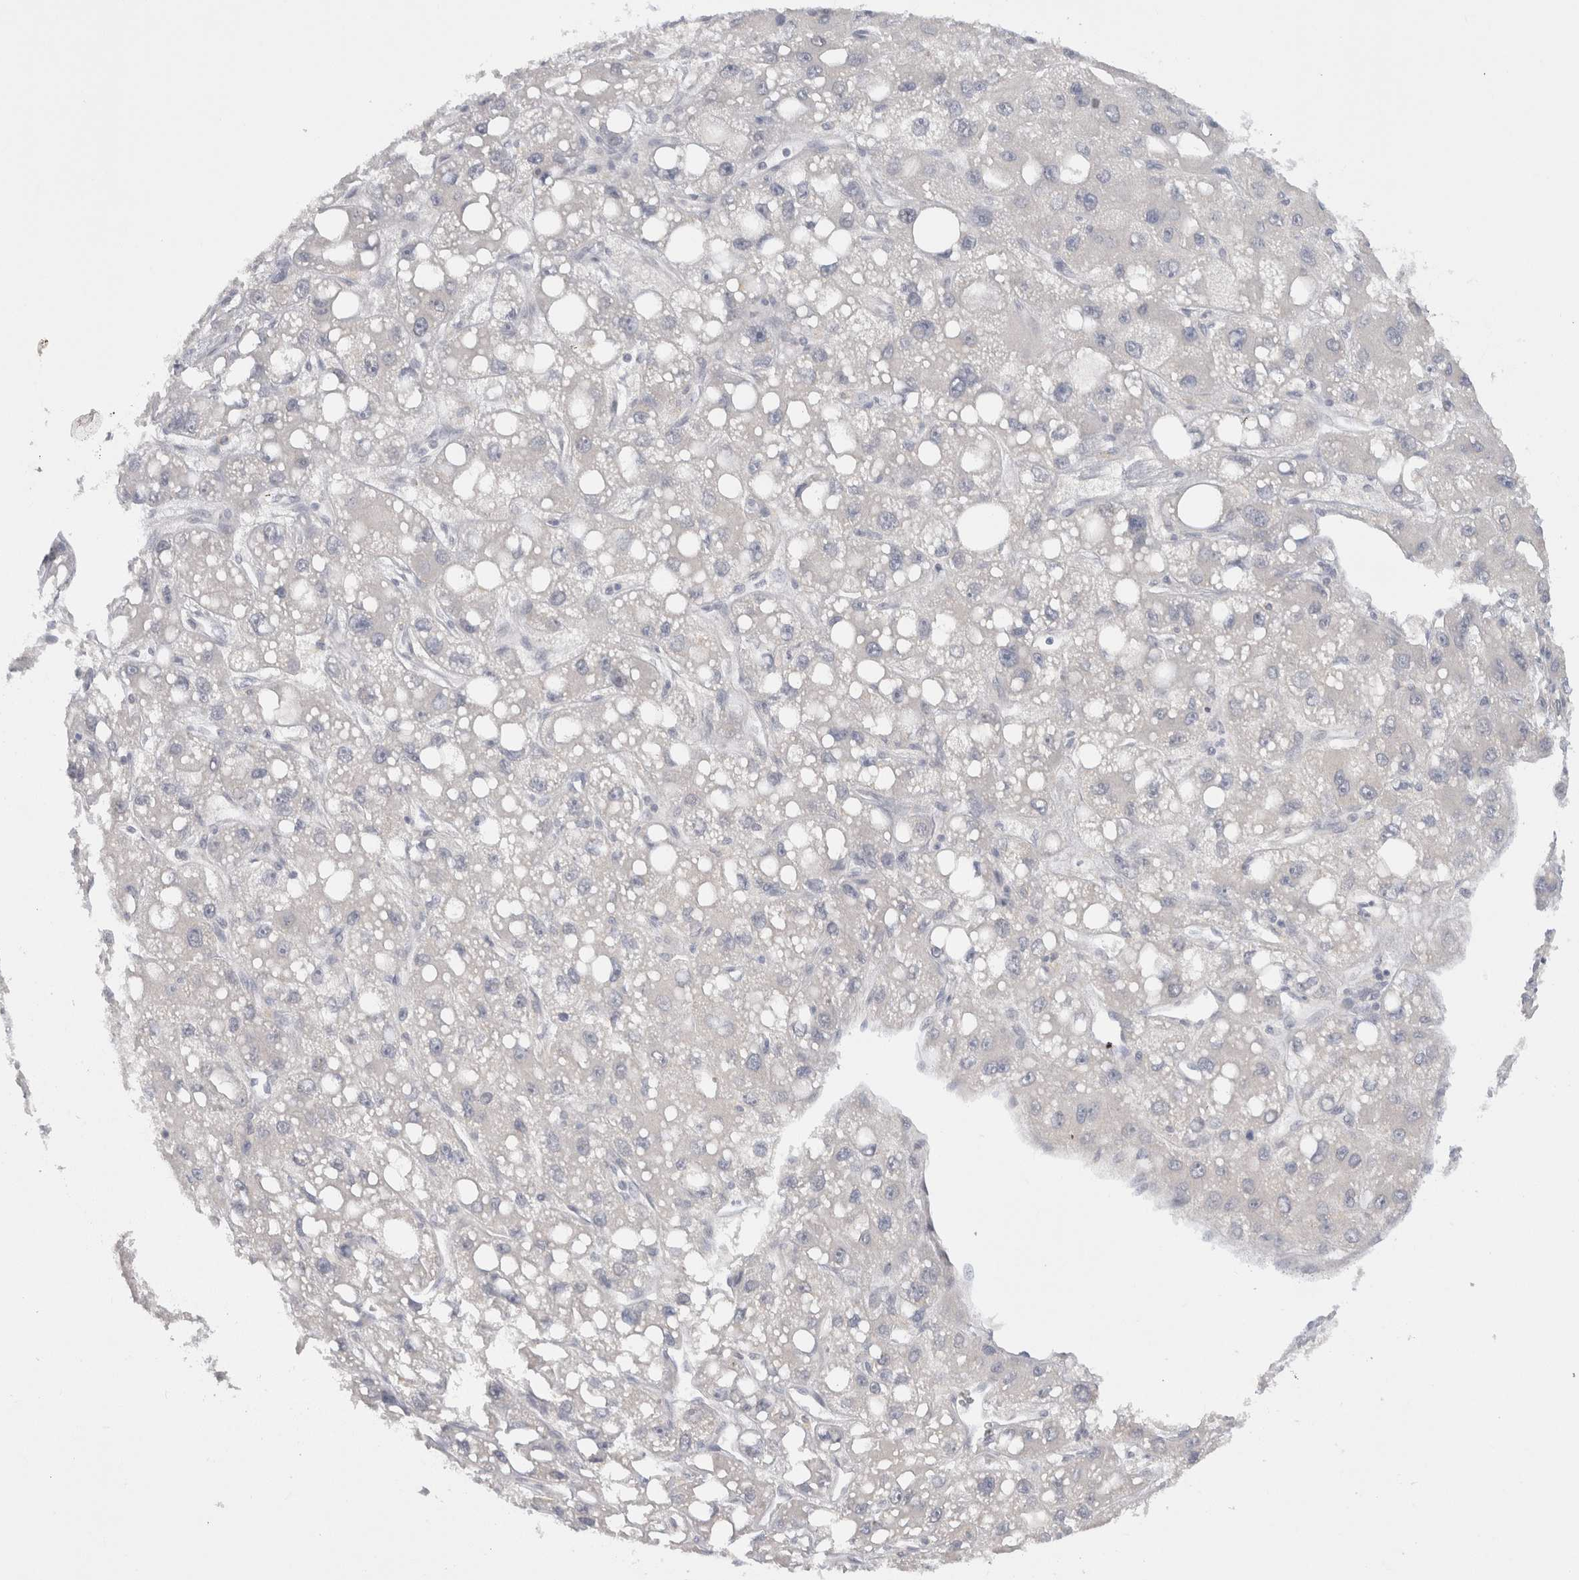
{"staining": {"intensity": "negative", "quantity": "none", "location": "none"}, "tissue": "liver cancer", "cell_type": "Tumor cells", "image_type": "cancer", "snomed": [{"axis": "morphology", "description": "Carcinoma, Hepatocellular, NOS"}, {"axis": "topography", "description": "Liver"}], "caption": "A high-resolution photomicrograph shows immunohistochemistry staining of liver hepatocellular carcinoma, which reveals no significant staining in tumor cells.", "gene": "CHRM4", "patient": {"sex": "male", "age": 55}}